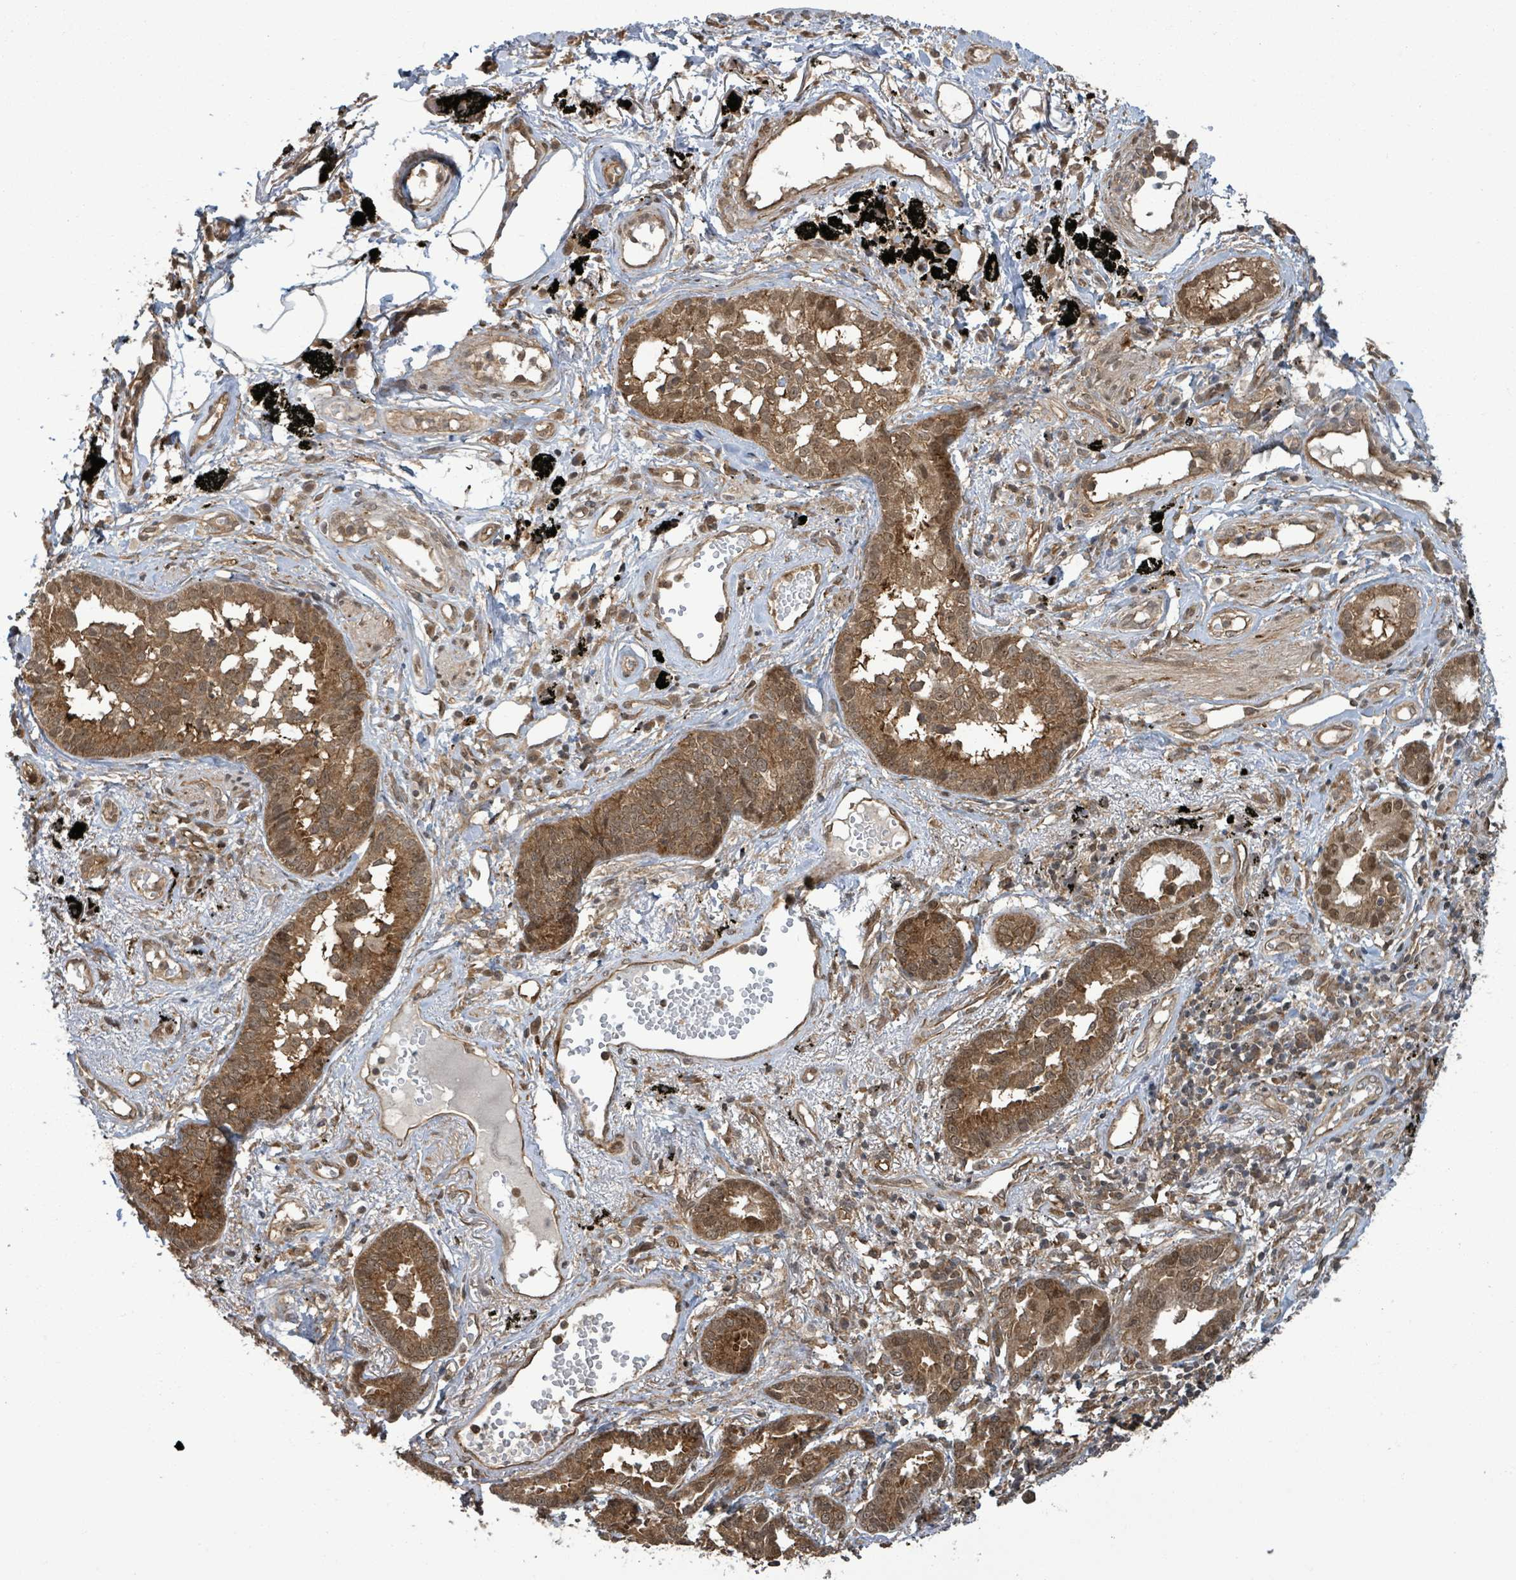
{"staining": {"intensity": "moderate", "quantity": ">75%", "location": "cytoplasmic/membranous,nuclear"}, "tissue": "lung cancer", "cell_type": "Tumor cells", "image_type": "cancer", "snomed": [{"axis": "morphology", "description": "Adenocarcinoma, NOS"}, {"axis": "topography", "description": "Lung"}], "caption": "Lung cancer (adenocarcinoma) stained with a brown dye displays moderate cytoplasmic/membranous and nuclear positive expression in about >75% of tumor cells.", "gene": "KLC1", "patient": {"sex": "male", "age": 67}}